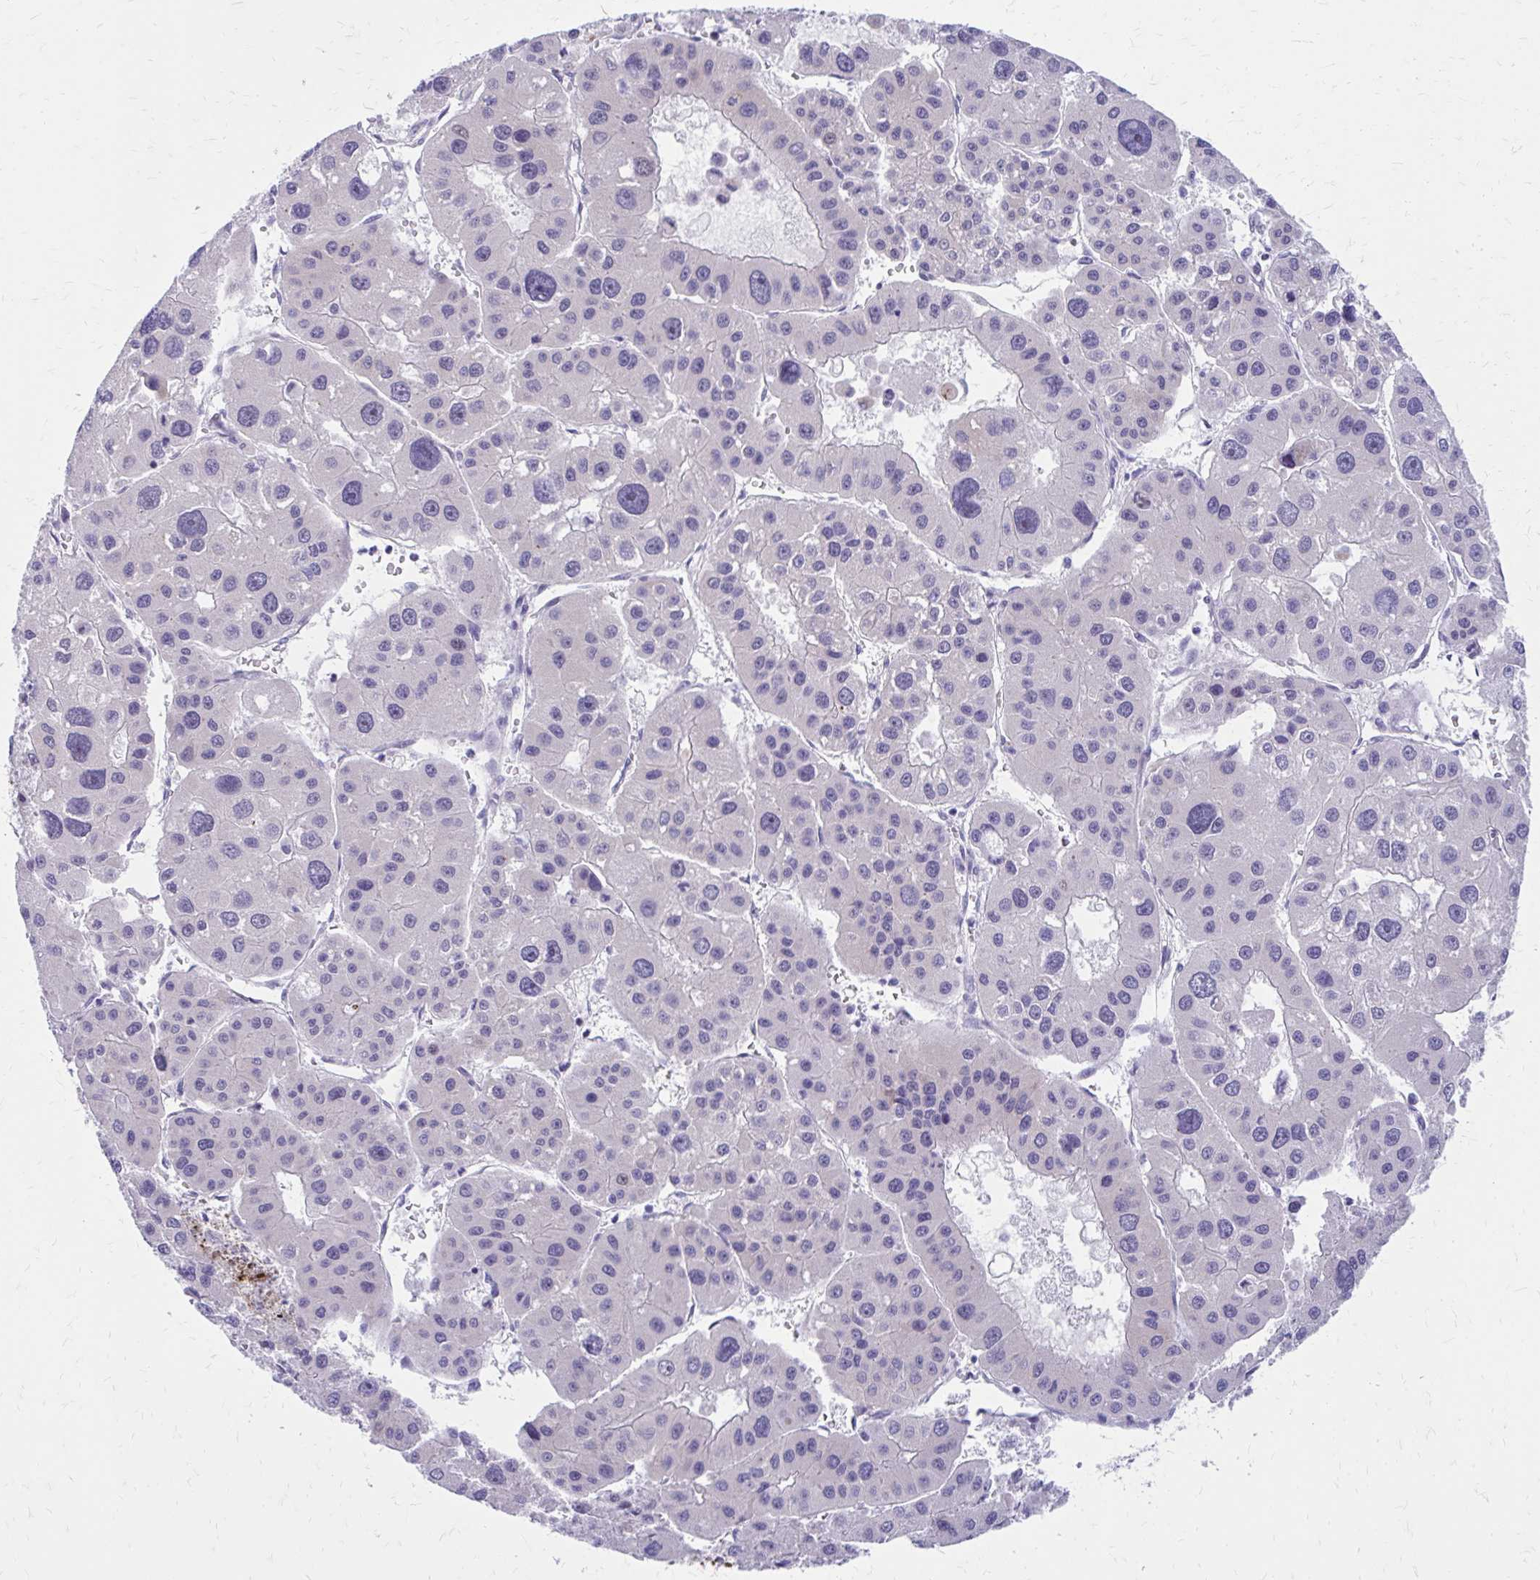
{"staining": {"intensity": "negative", "quantity": "none", "location": "none"}, "tissue": "liver cancer", "cell_type": "Tumor cells", "image_type": "cancer", "snomed": [{"axis": "morphology", "description": "Carcinoma, Hepatocellular, NOS"}, {"axis": "topography", "description": "Liver"}], "caption": "This is an immunohistochemistry (IHC) micrograph of human liver cancer (hepatocellular carcinoma). There is no staining in tumor cells.", "gene": "LCN15", "patient": {"sex": "male", "age": 73}}